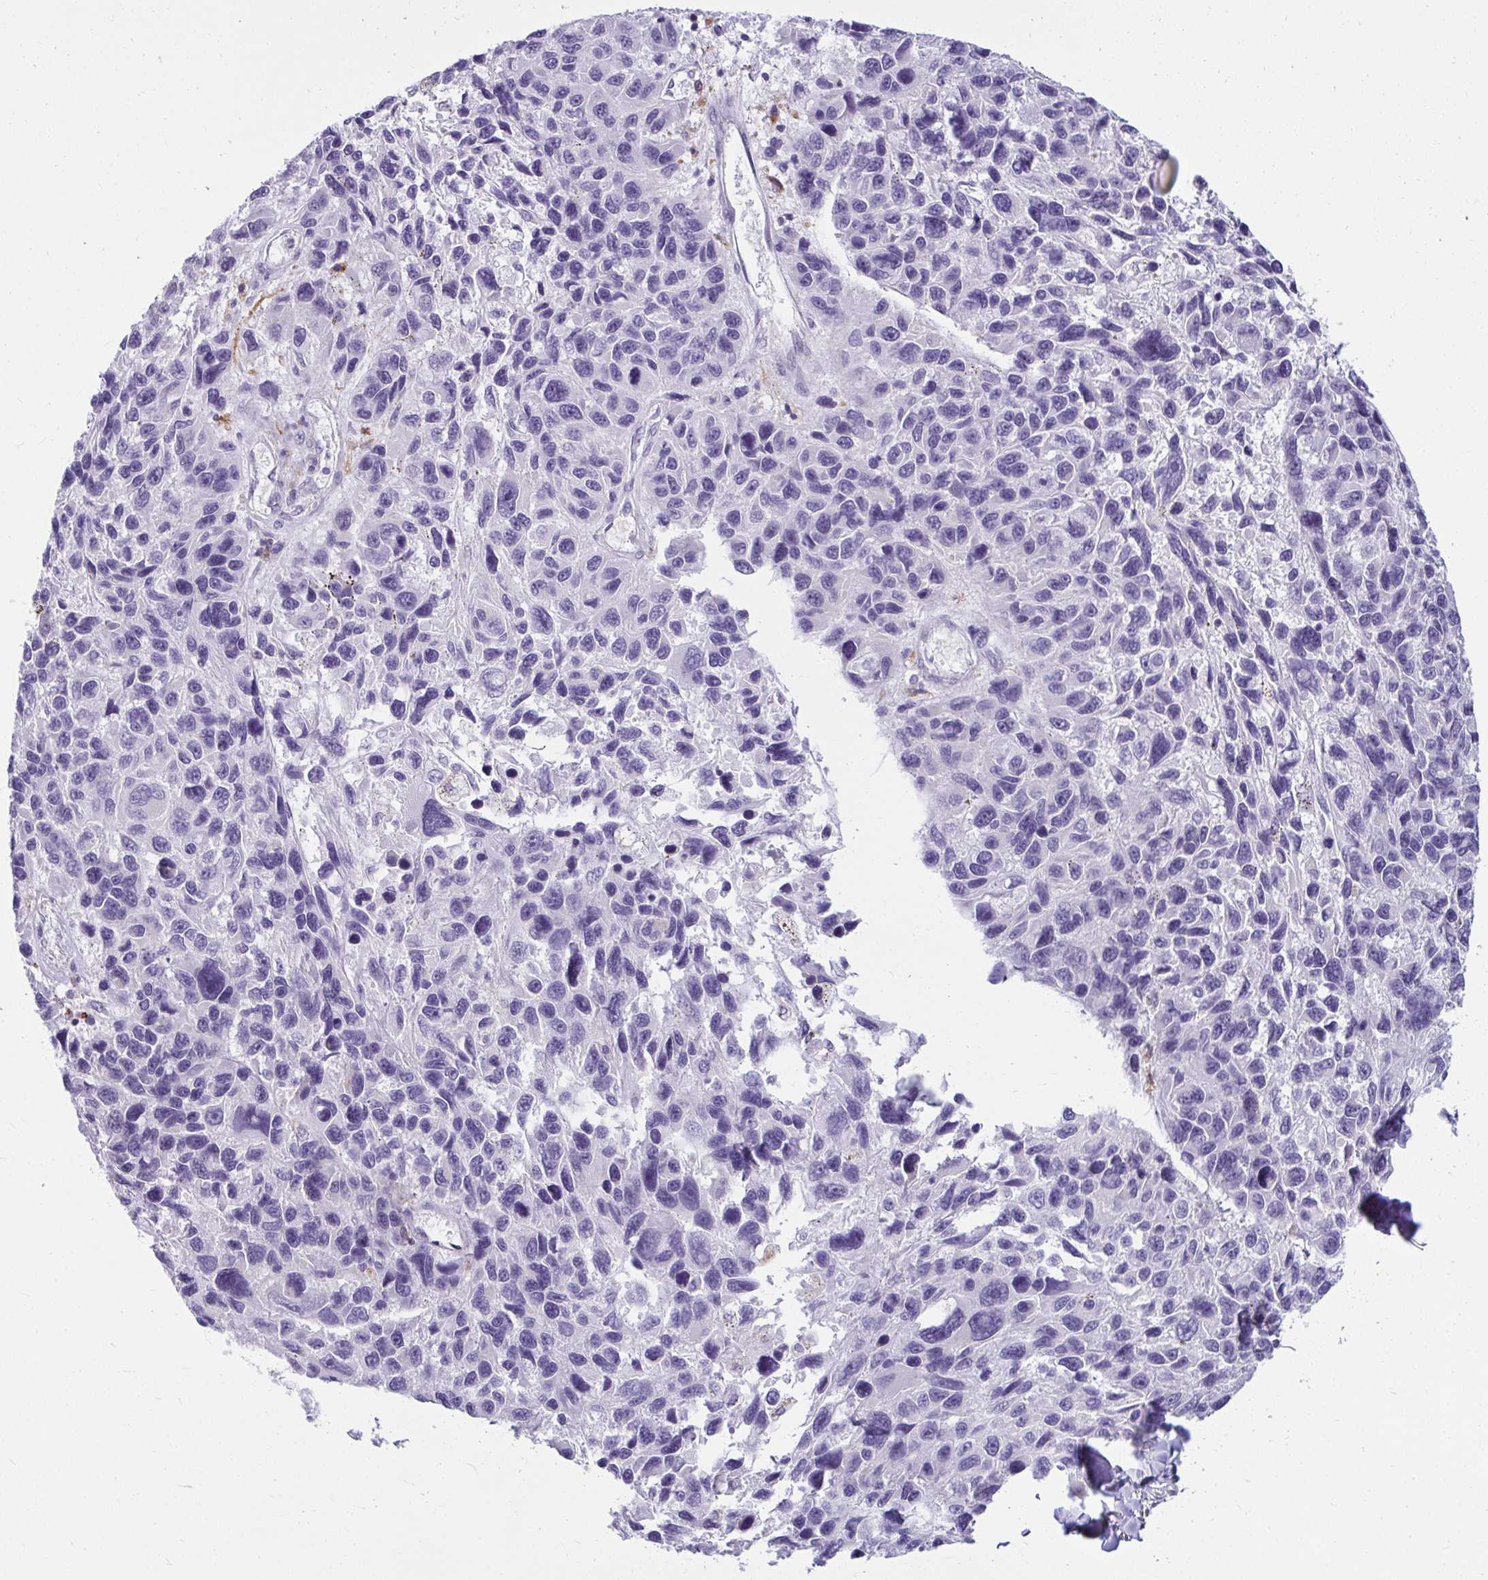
{"staining": {"intensity": "negative", "quantity": "none", "location": "none"}, "tissue": "melanoma", "cell_type": "Tumor cells", "image_type": "cancer", "snomed": [{"axis": "morphology", "description": "Malignant melanoma, NOS"}, {"axis": "topography", "description": "Skin"}], "caption": "Histopathology image shows no significant protein positivity in tumor cells of melanoma. Nuclei are stained in blue.", "gene": "CTSZ", "patient": {"sex": "male", "age": 53}}